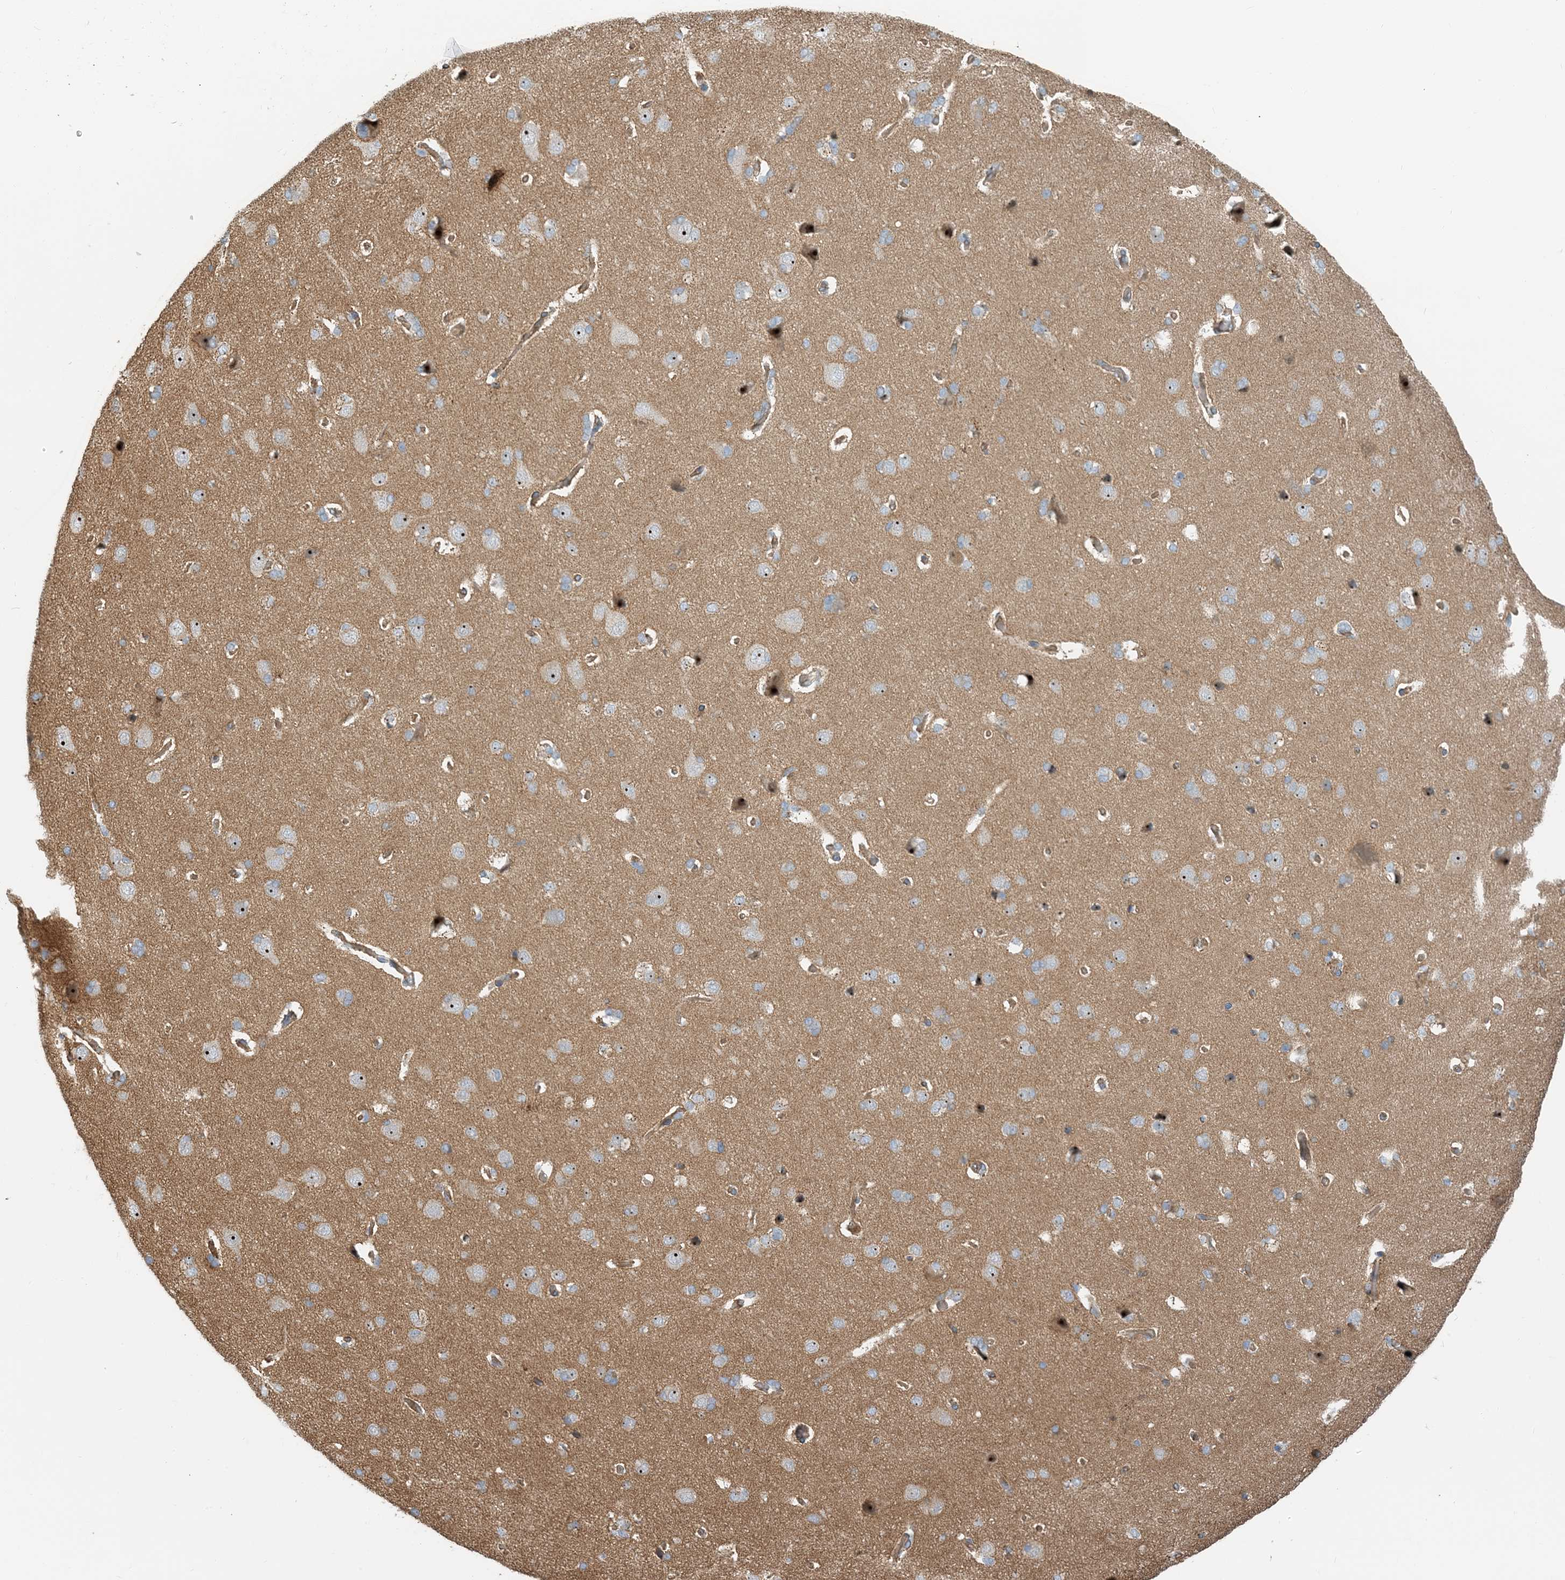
{"staining": {"intensity": "moderate", "quantity": "25%-75%", "location": "cytoplasmic/membranous"}, "tissue": "cerebral cortex", "cell_type": "Endothelial cells", "image_type": "normal", "snomed": [{"axis": "morphology", "description": "Normal tissue, NOS"}, {"axis": "topography", "description": "Cerebral cortex"}], "caption": "DAB (3,3'-diaminobenzidine) immunohistochemical staining of normal human cerebral cortex reveals moderate cytoplasmic/membranous protein expression in about 25%-75% of endothelial cells. The protein of interest is shown in brown color, while the nuclei are stained blue.", "gene": "MYL5", "patient": {"sex": "male", "age": 62}}